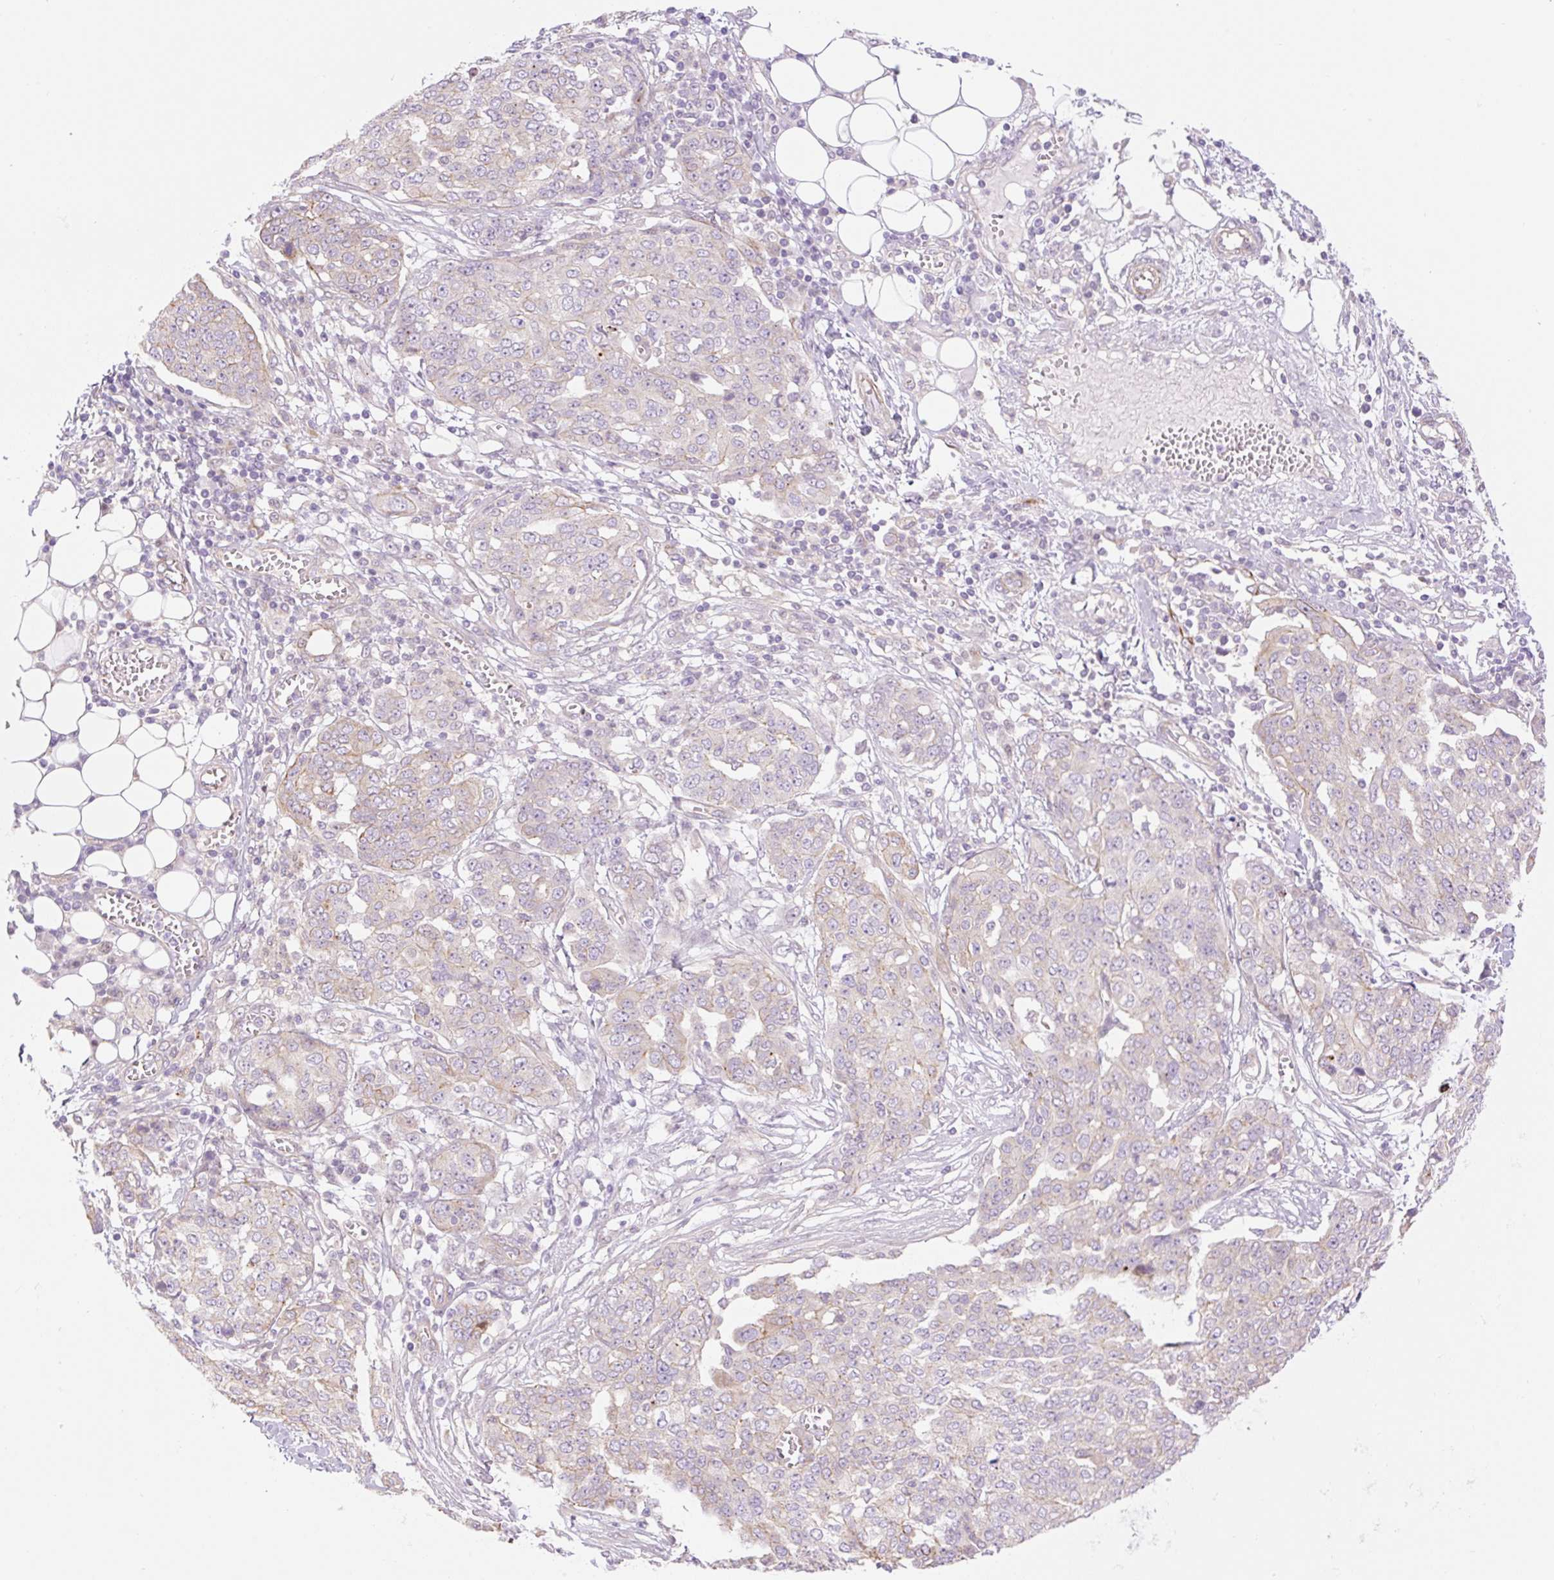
{"staining": {"intensity": "weak", "quantity": "<25%", "location": "cytoplasmic/membranous"}, "tissue": "ovarian cancer", "cell_type": "Tumor cells", "image_type": "cancer", "snomed": [{"axis": "morphology", "description": "Cystadenocarcinoma, serous, NOS"}, {"axis": "topography", "description": "Soft tissue"}, {"axis": "topography", "description": "Ovary"}], "caption": "IHC of ovarian cancer (serous cystadenocarcinoma) exhibits no positivity in tumor cells. The staining is performed using DAB brown chromogen with nuclei counter-stained in using hematoxylin.", "gene": "NLRP5", "patient": {"sex": "female", "age": 57}}